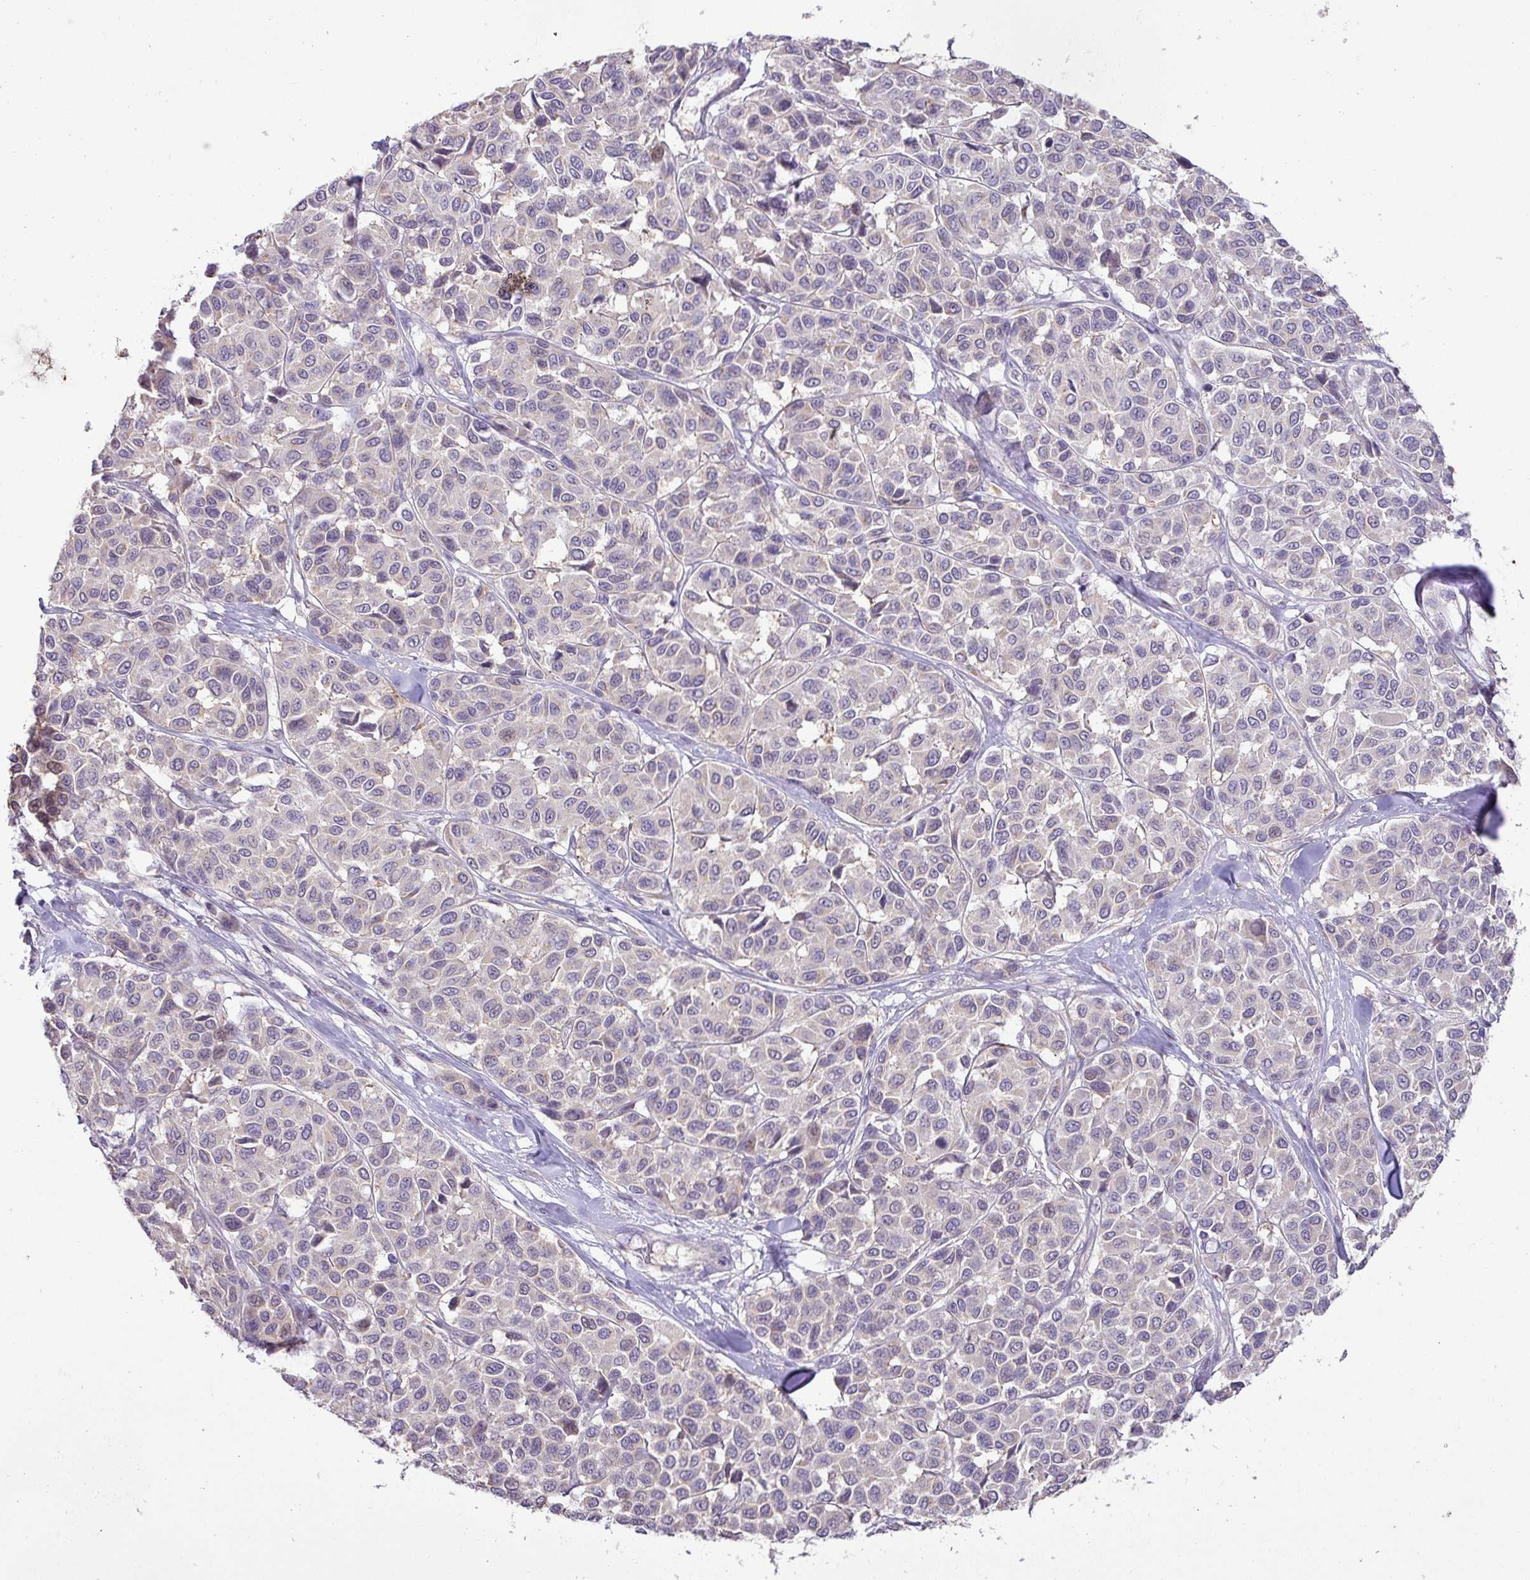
{"staining": {"intensity": "negative", "quantity": "none", "location": "none"}, "tissue": "melanoma", "cell_type": "Tumor cells", "image_type": "cancer", "snomed": [{"axis": "morphology", "description": "Malignant melanoma, NOS"}, {"axis": "topography", "description": "Skin"}], "caption": "This is an immunohistochemistry (IHC) micrograph of malignant melanoma. There is no staining in tumor cells.", "gene": "GALNT12", "patient": {"sex": "female", "age": 66}}